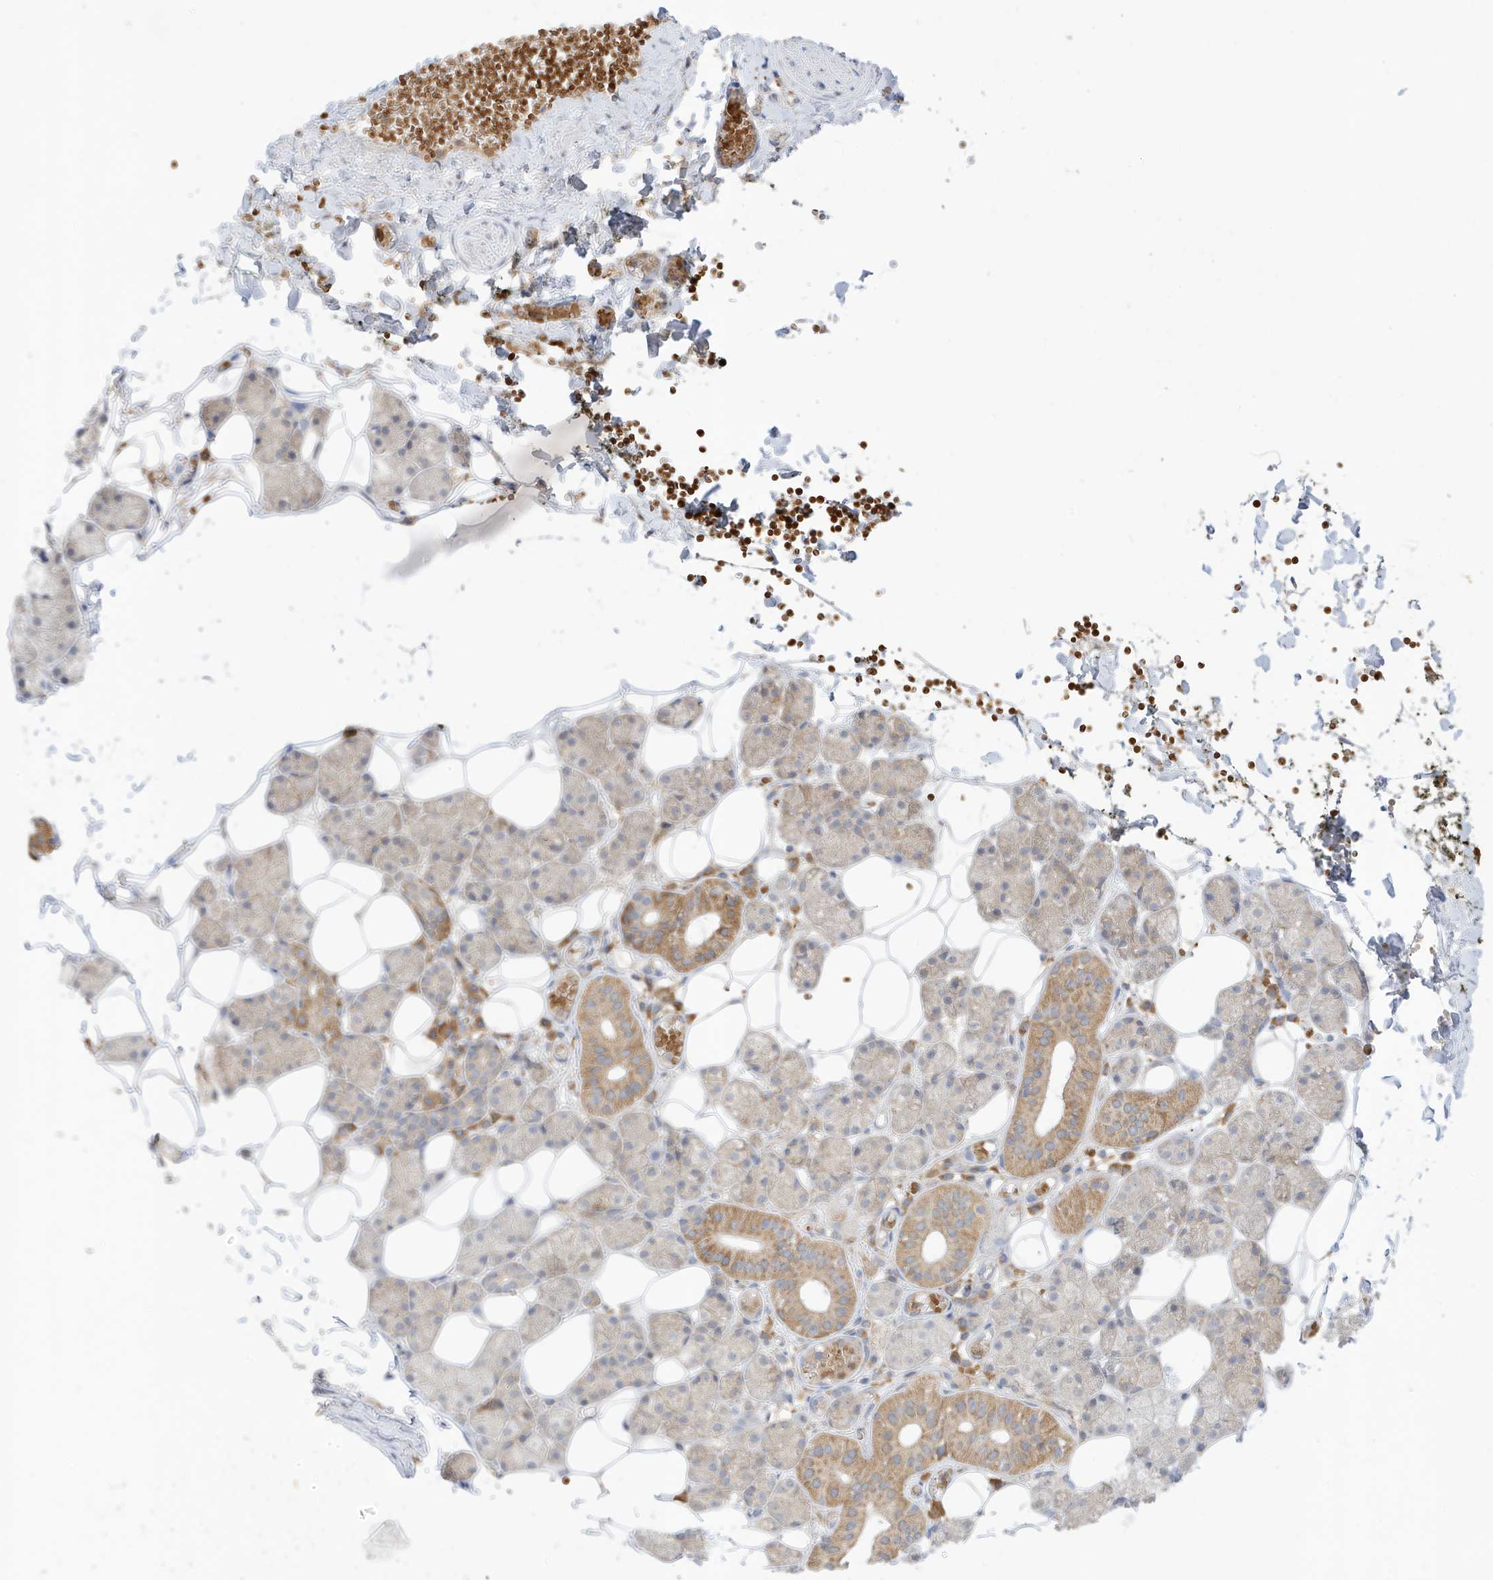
{"staining": {"intensity": "moderate", "quantity": "25%-75%", "location": "cytoplasmic/membranous"}, "tissue": "salivary gland", "cell_type": "Glandular cells", "image_type": "normal", "snomed": [{"axis": "morphology", "description": "Normal tissue, NOS"}, {"axis": "topography", "description": "Salivary gland"}], "caption": "A micrograph showing moderate cytoplasmic/membranous positivity in about 25%-75% of glandular cells in unremarkable salivary gland, as visualized by brown immunohistochemical staining.", "gene": "NPPC", "patient": {"sex": "female", "age": 33}}